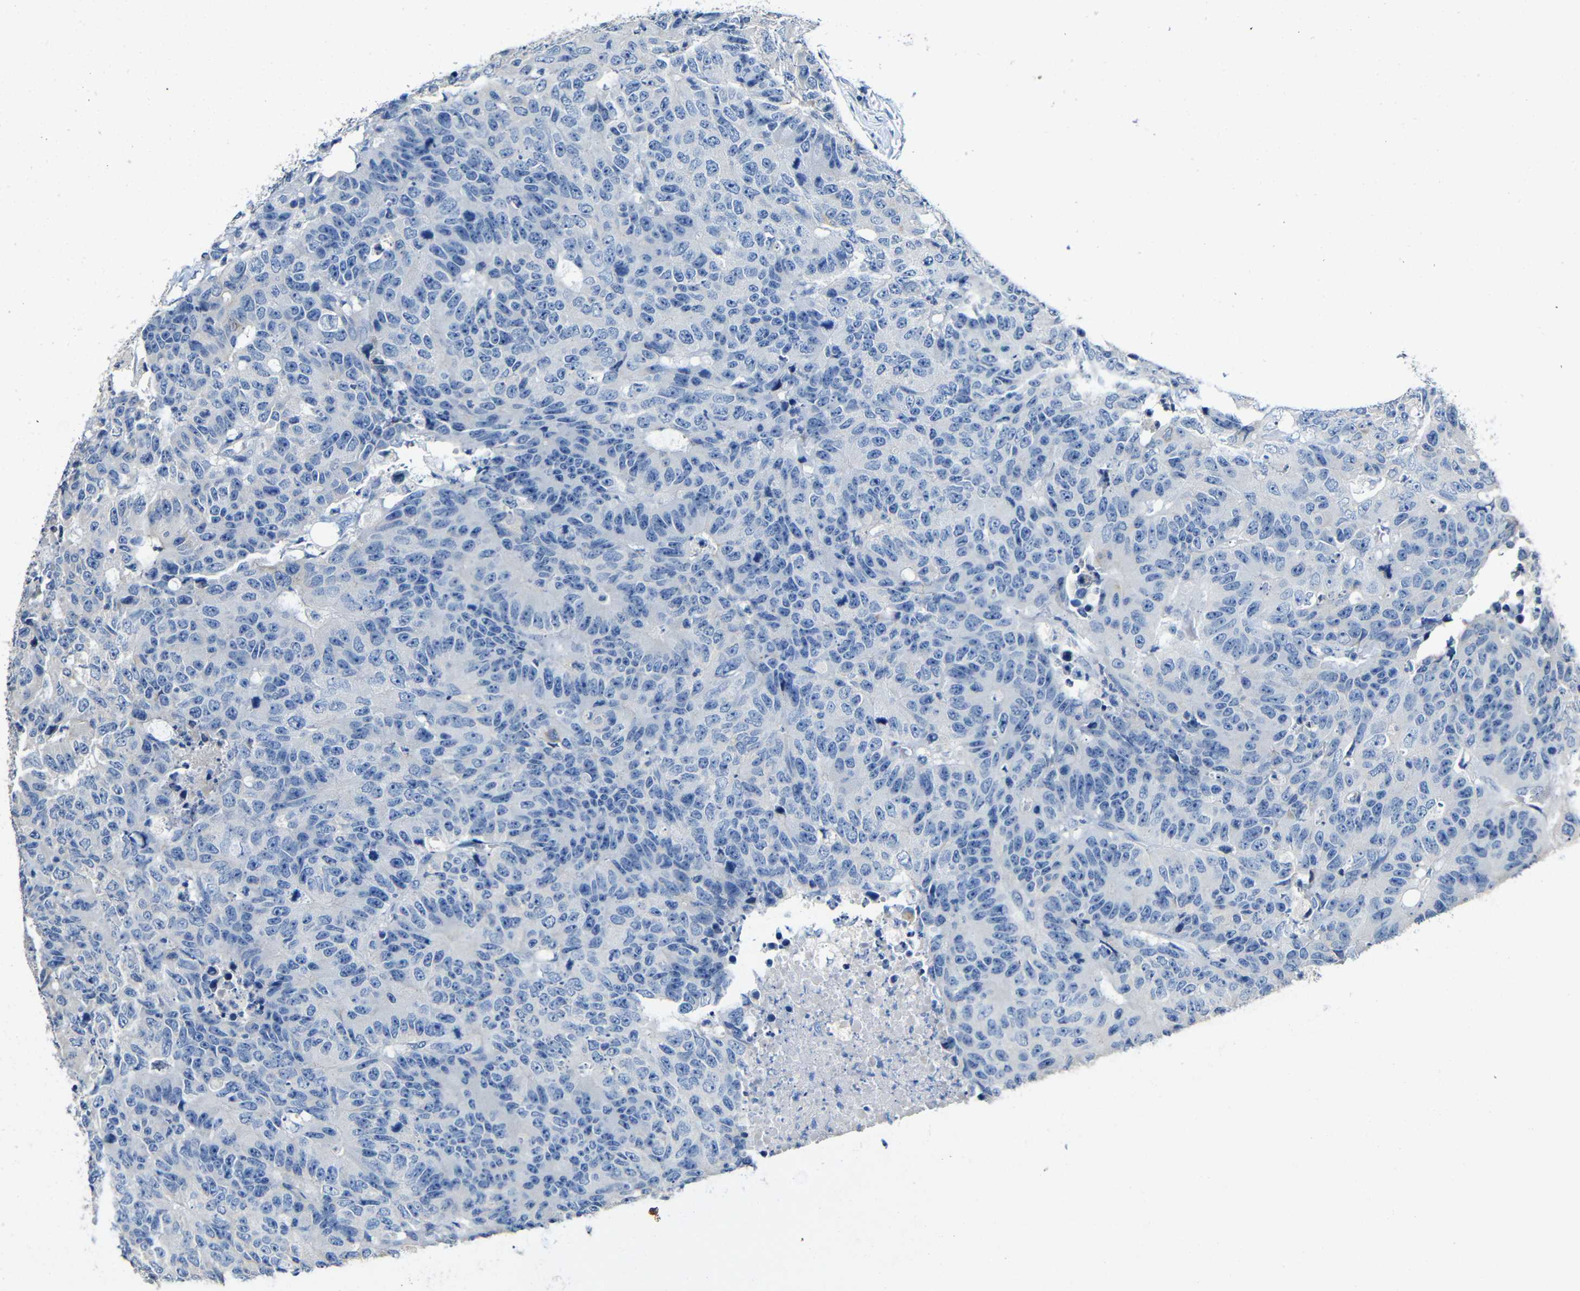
{"staining": {"intensity": "negative", "quantity": "none", "location": "none"}, "tissue": "colorectal cancer", "cell_type": "Tumor cells", "image_type": "cancer", "snomed": [{"axis": "morphology", "description": "Adenocarcinoma, NOS"}, {"axis": "topography", "description": "Colon"}], "caption": "Immunohistochemistry (IHC) of colorectal adenocarcinoma exhibits no positivity in tumor cells.", "gene": "ACKR2", "patient": {"sex": "female", "age": 86}}